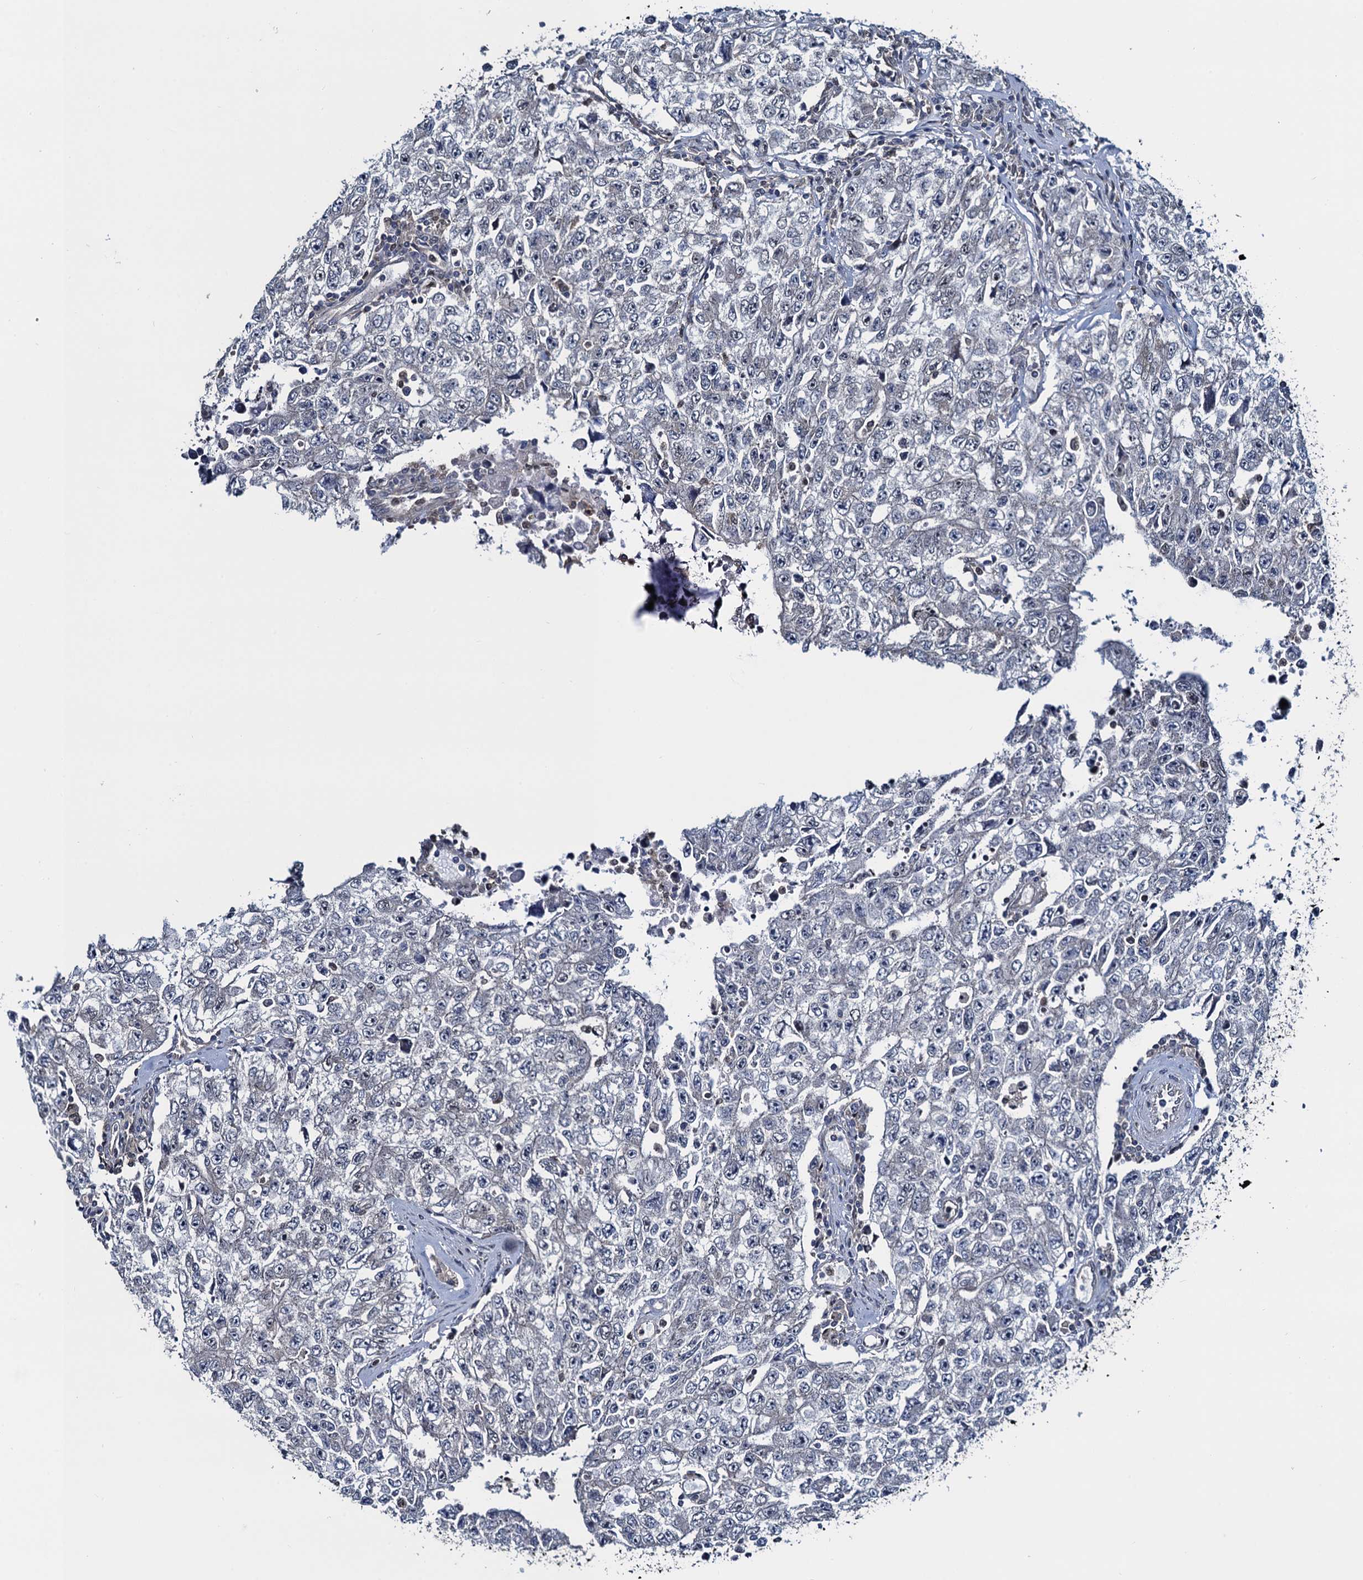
{"staining": {"intensity": "weak", "quantity": "<25%", "location": "nuclear"}, "tissue": "testis cancer", "cell_type": "Tumor cells", "image_type": "cancer", "snomed": [{"axis": "morphology", "description": "Carcinoma, Embryonal, NOS"}, {"axis": "topography", "description": "Testis"}], "caption": "Immunohistochemistry (IHC) image of human testis cancer stained for a protein (brown), which displays no staining in tumor cells. (DAB immunohistochemistry (IHC), high magnification).", "gene": "RNF125", "patient": {"sex": "male", "age": 17}}